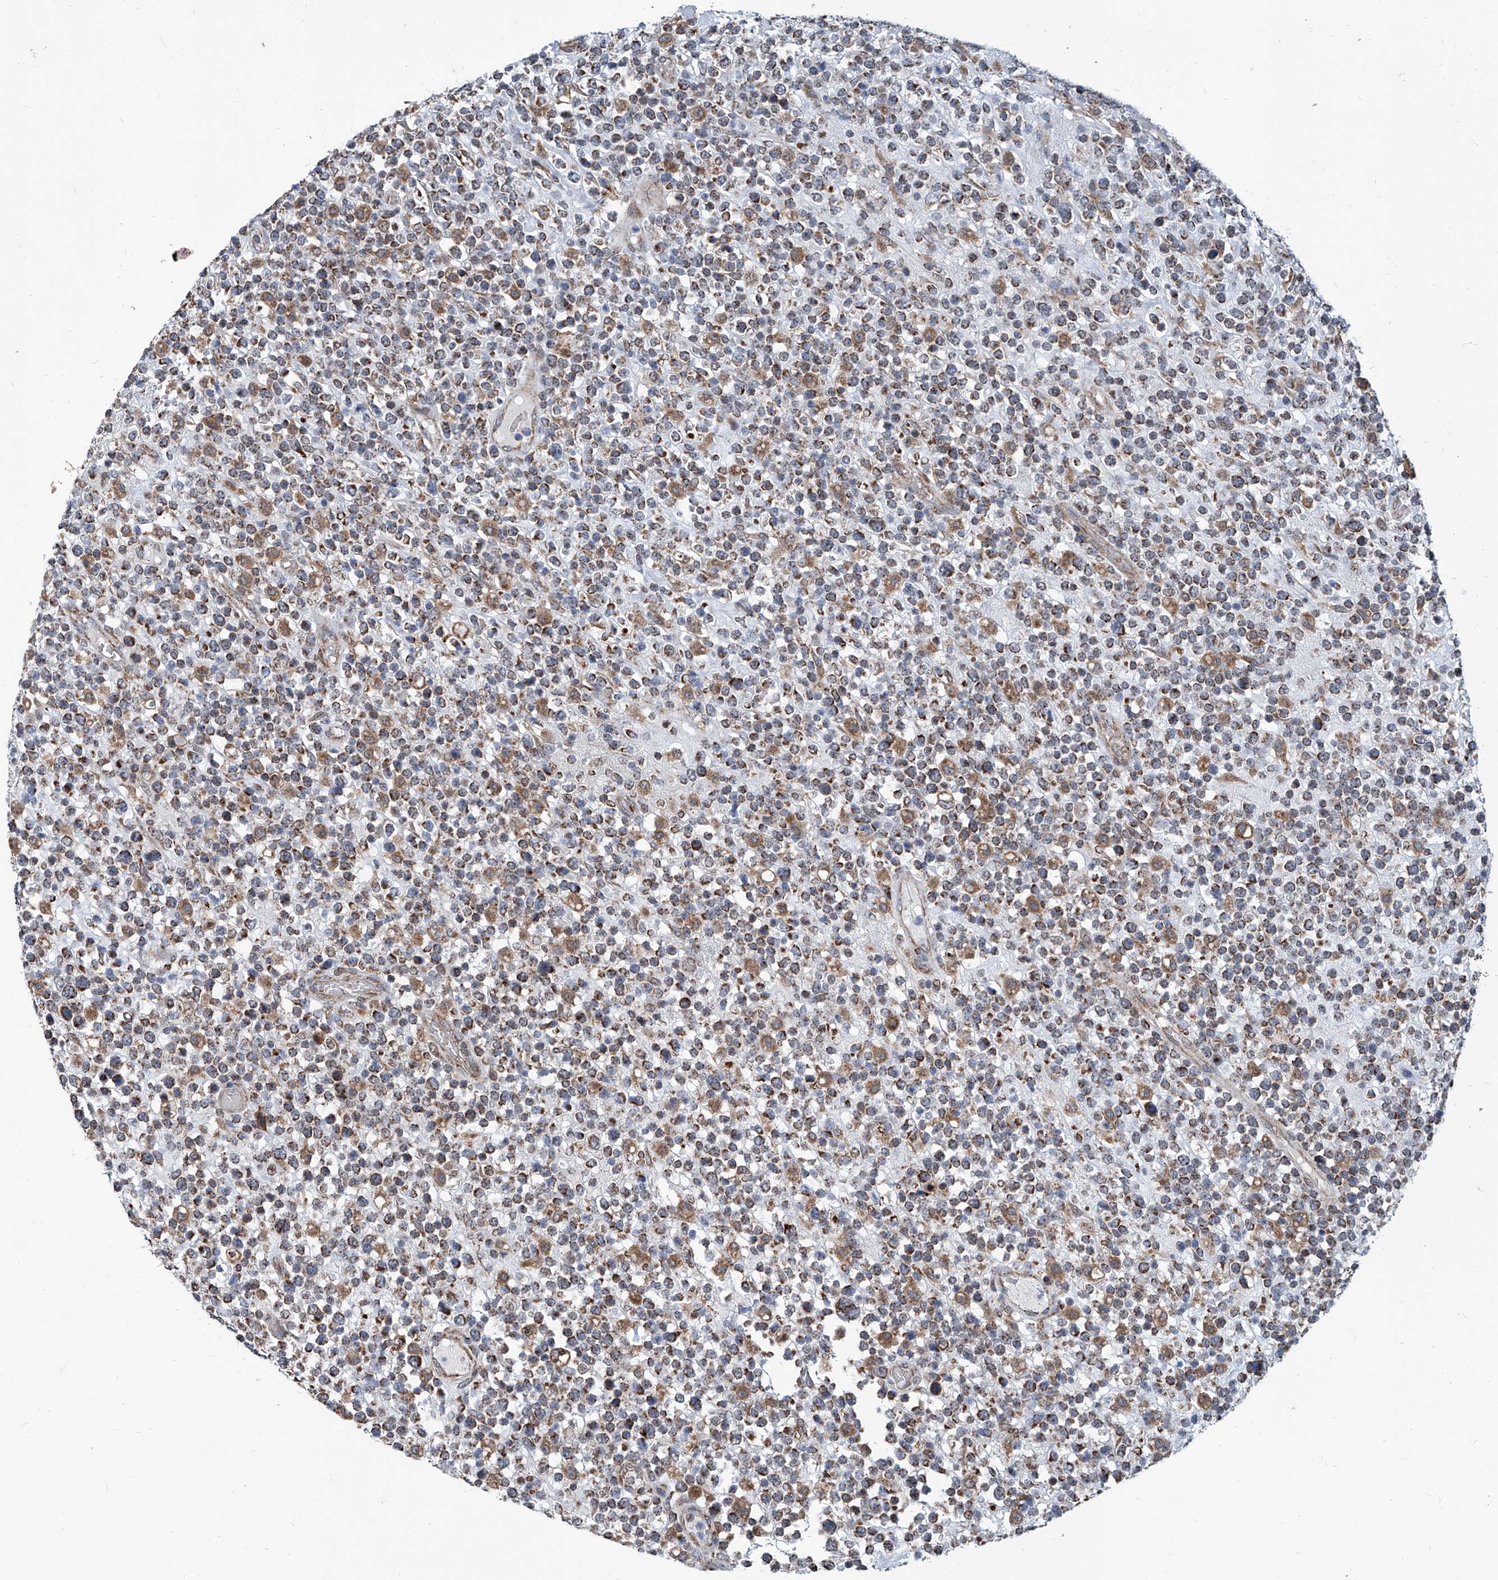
{"staining": {"intensity": "moderate", "quantity": "25%-75%", "location": "cytoplasmic/membranous"}, "tissue": "lymphoma", "cell_type": "Tumor cells", "image_type": "cancer", "snomed": [{"axis": "morphology", "description": "Malignant lymphoma, non-Hodgkin's type, High grade"}, {"axis": "topography", "description": "Colon"}], "caption": "Human high-grade malignant lymphoma, non-Hodgkin's type stained with a brown dye shows moderate cytoplasmic/membranous positive staining in approximately 25%-75% of tumor cells.", "gene": "USP48", "patient": {"sex": "female", "age": 53}}